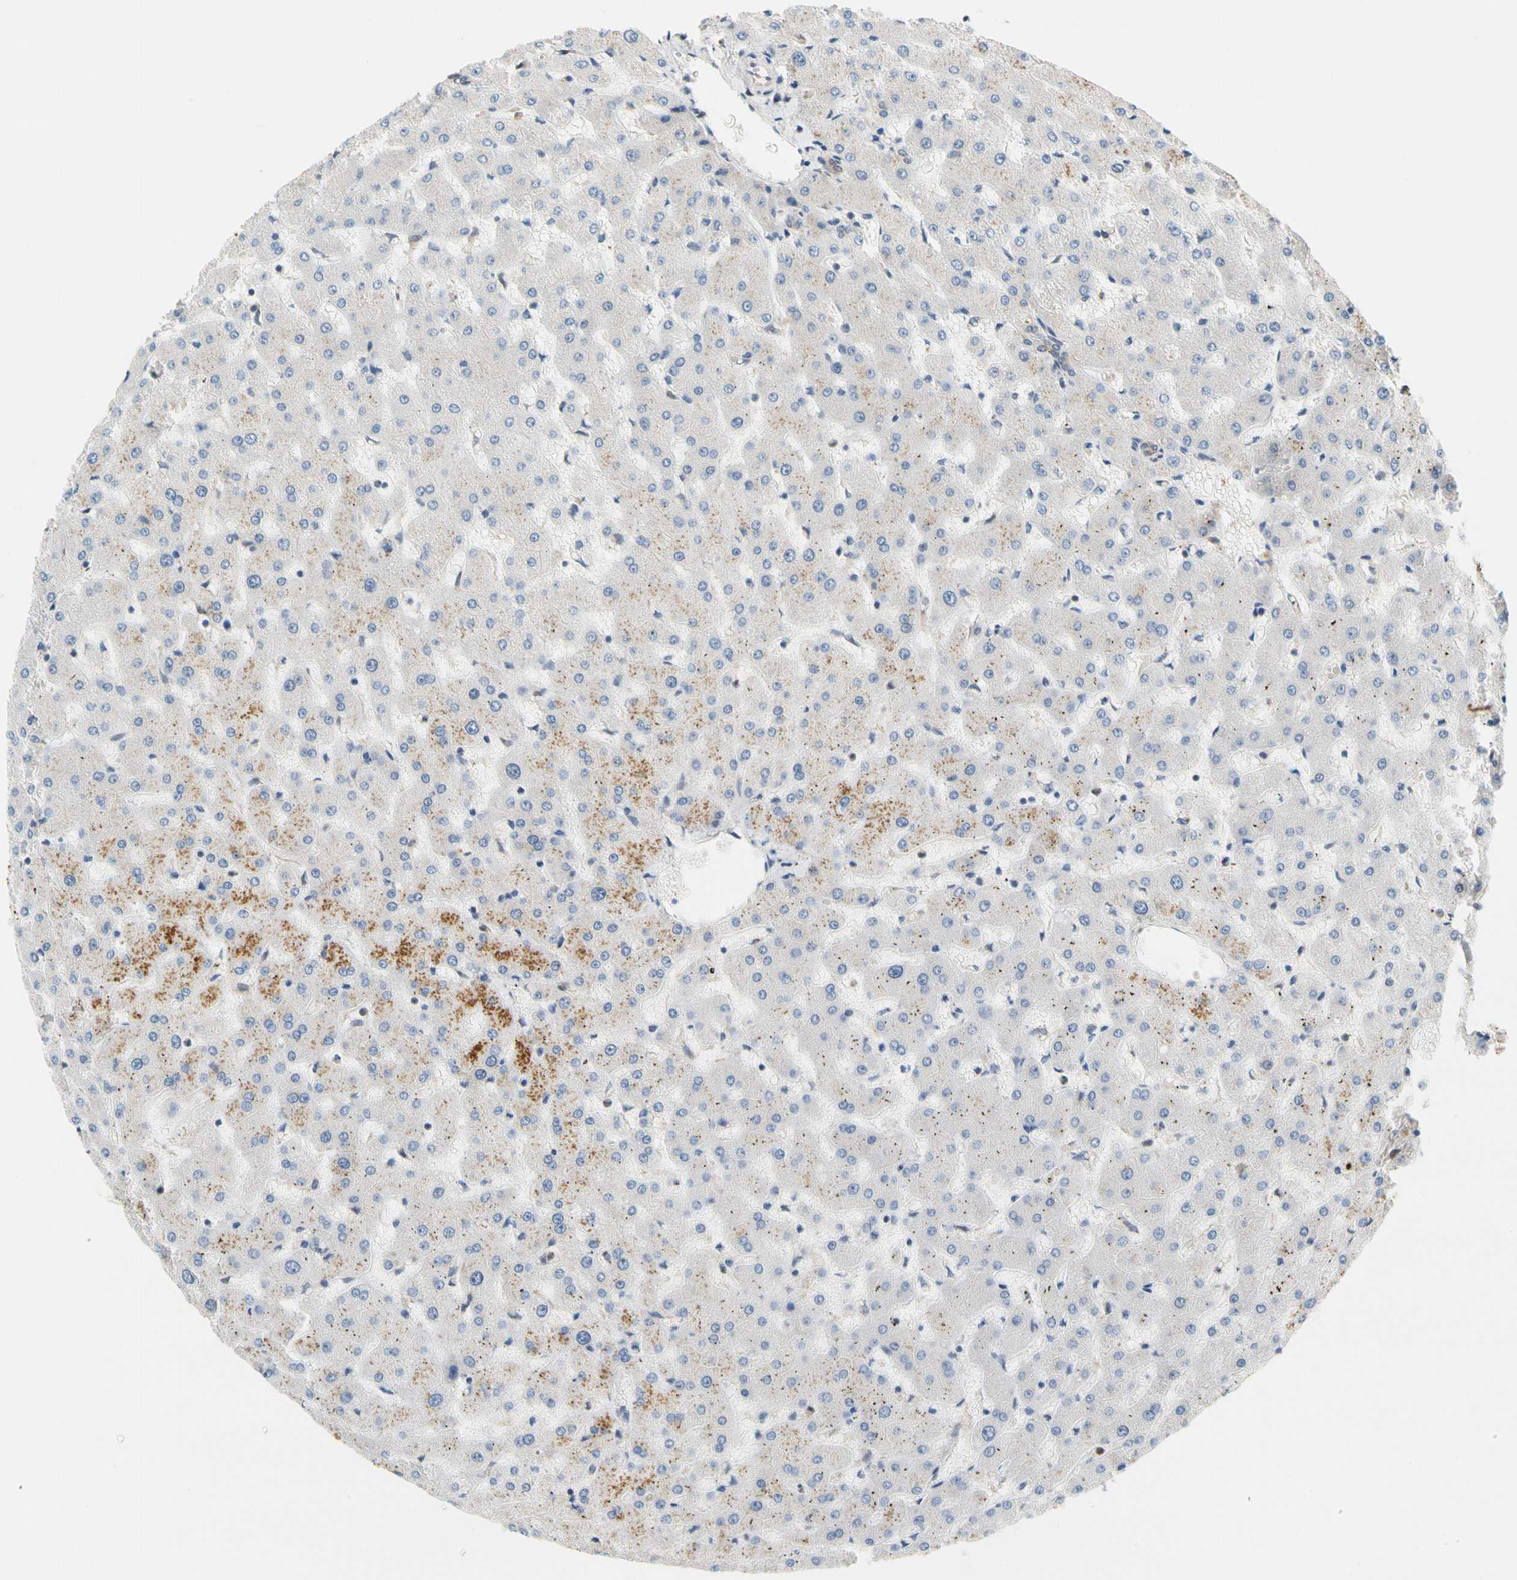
{"staining": {"intensity": "moderate", "quantity": ">75%", "location": "cytoplasmic/membranous"}, "tissue": "liver", "cell_type": "Cholangiocytes", "image_type": "normal", "snomed": [{"axis": "morphology", "description": "Normal tissue, NOS"}, {"axis": "topography", "description": "Liver"}], "caption": "Protein analysis of normal liver displays moderate cytoplasmic/membranous staining in about >75% of cholangiocytes. The protein of interest is shown in brown color, while the nuclei are stained blue.", "gene": "GPSM2", "patient": {"sex": "female", "age": 63}}